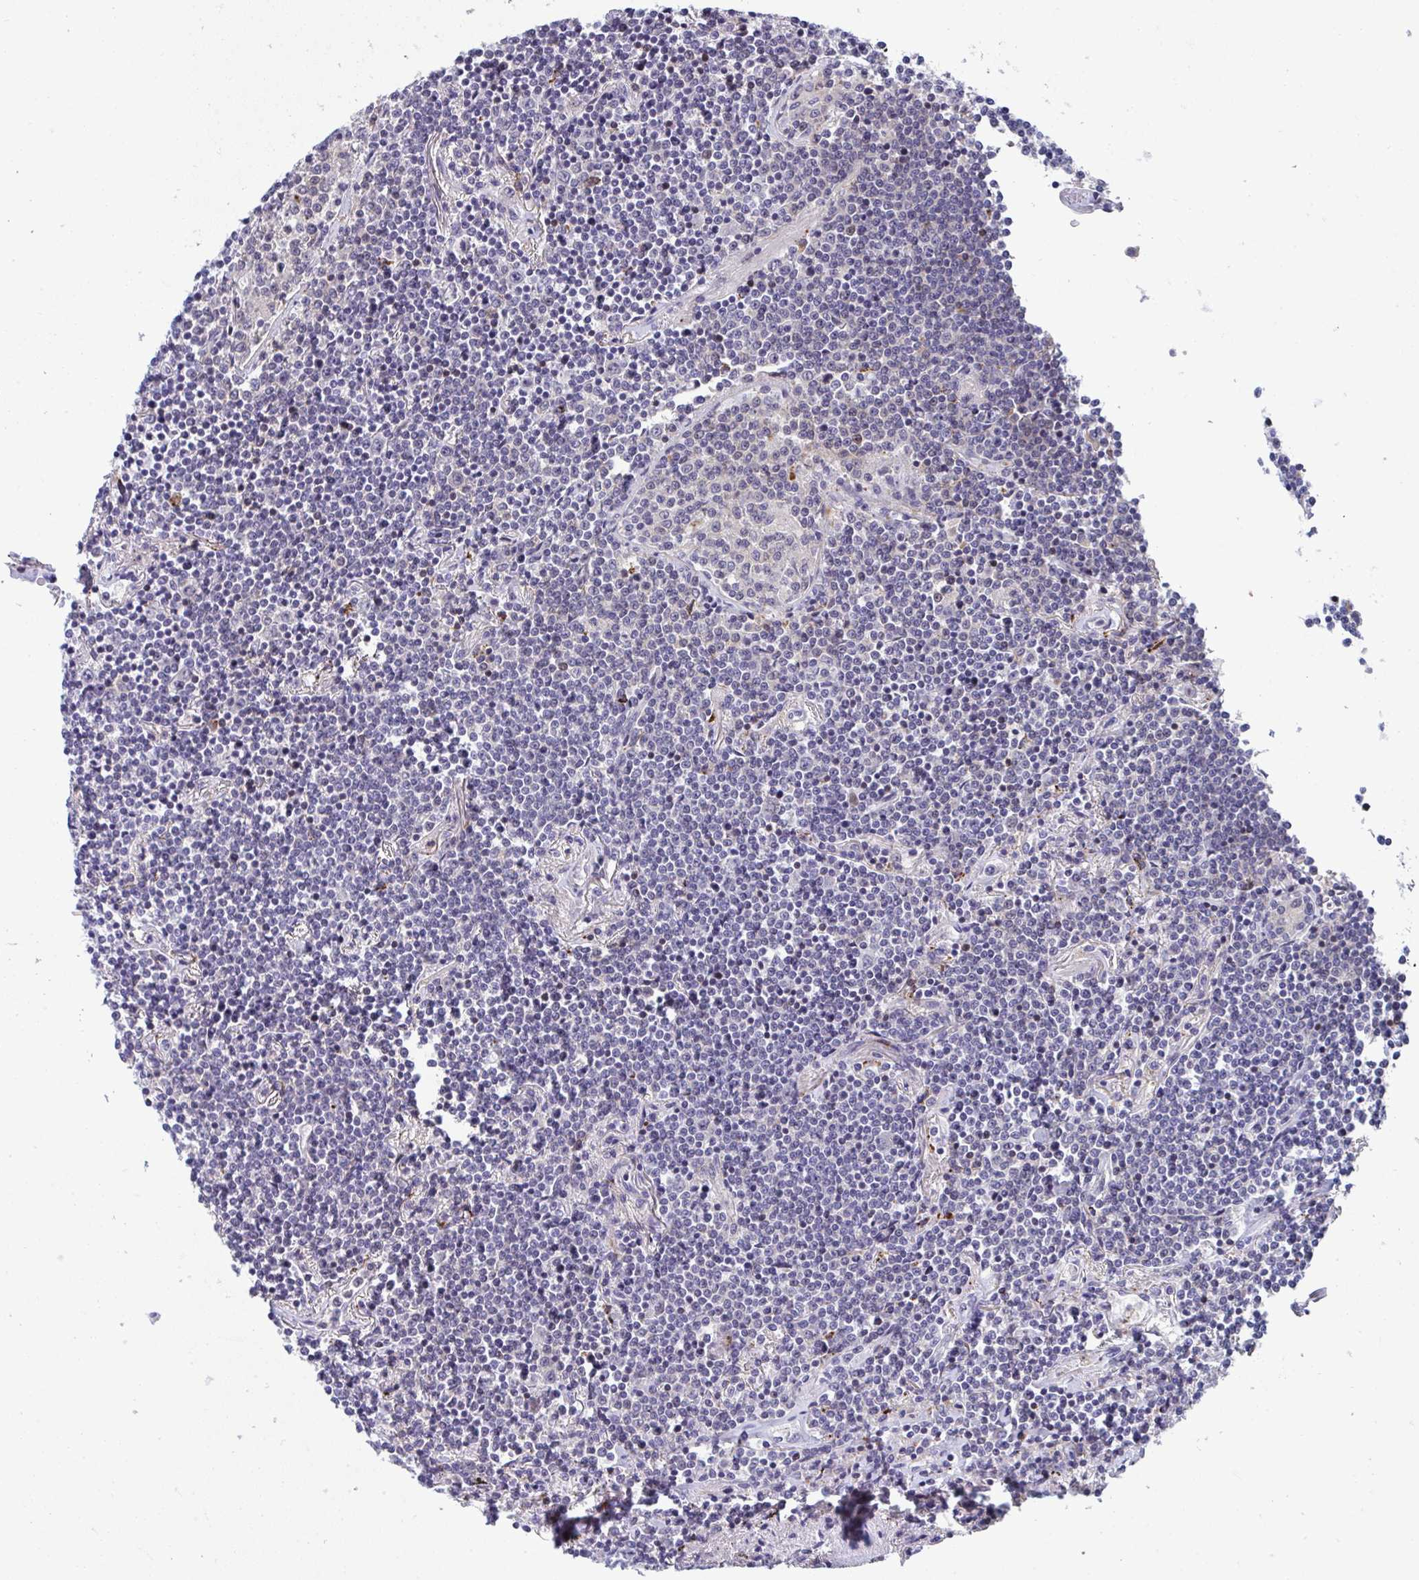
{"staining": {"intensity": "negative", "quantity": "none", "location": "none"}, "tissue": "lymphoma", "cell_type": "Tumor cells", "image_type": "cancer", "snomed": [{"axis": "morphology", "description": "Malignant lymphoma, non-Hodgkin's type, Low grade"}, {"axis": "topography", "description": "Lung"}], "caption": "DAB immunohistochemical staining of human low-grade malignant lymphoma, non-Hodgkin's type demonstrates no significant expression in tumor cells.", "gene": "AOC2", "patient": {"sex": "female", "age": 71}}